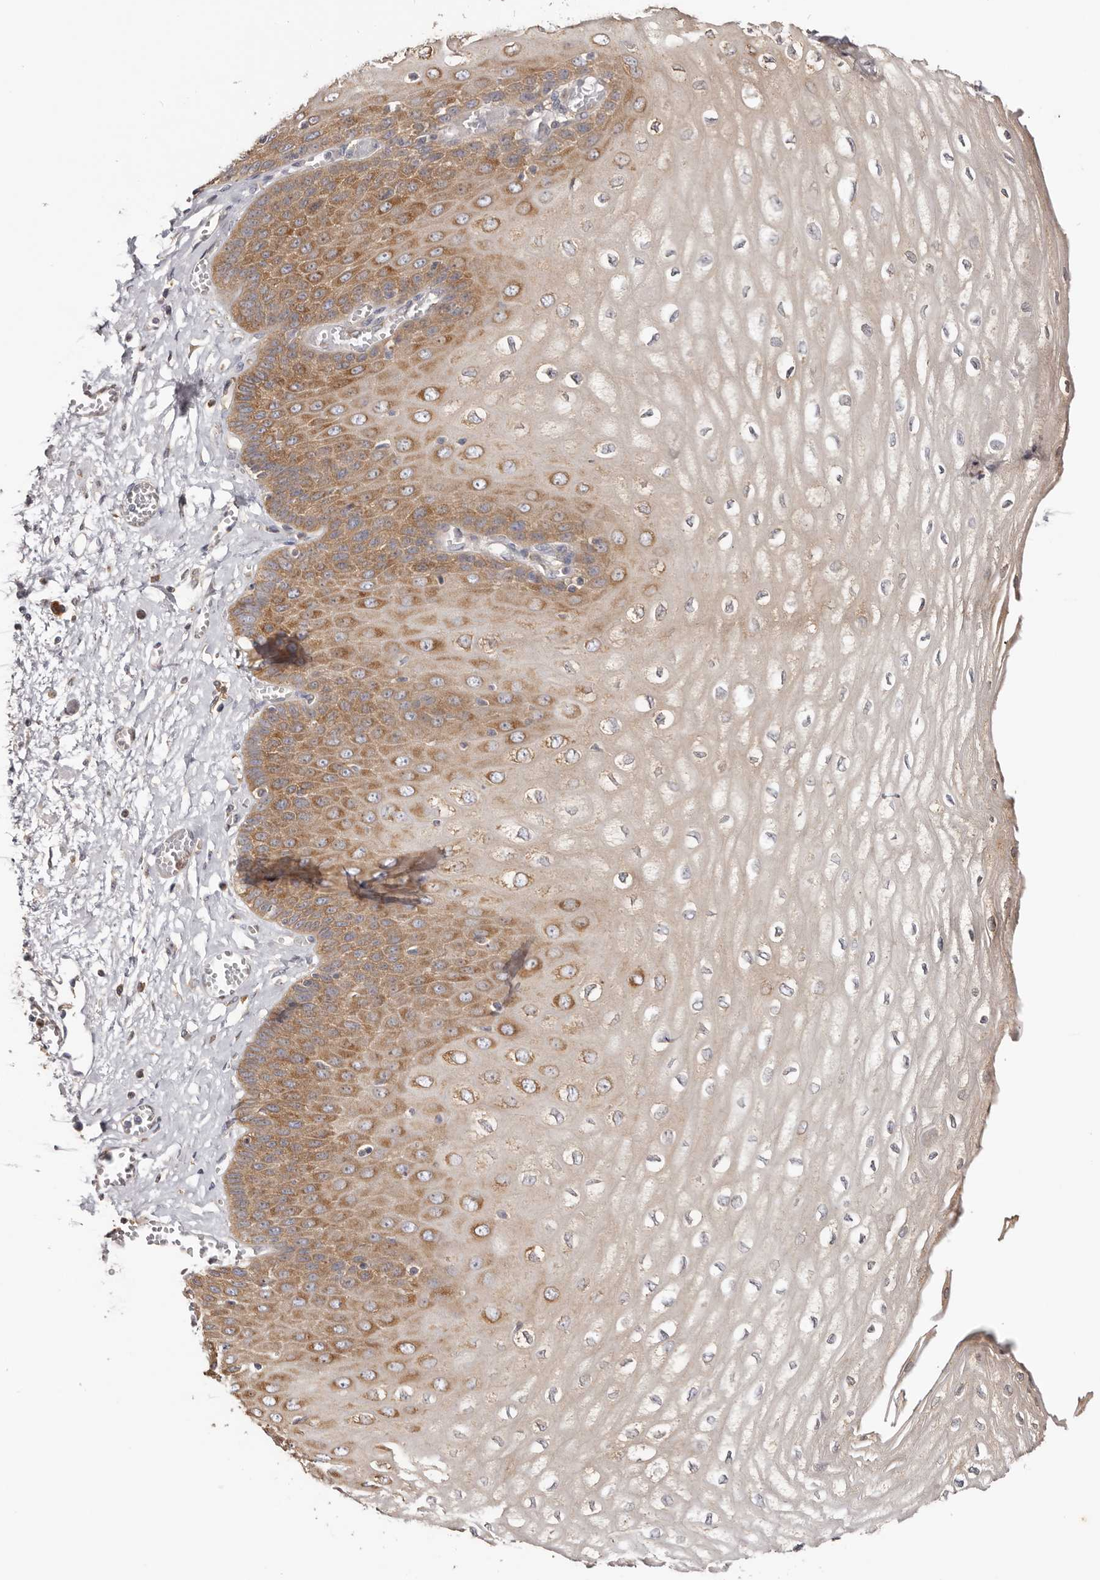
{"staining": {"intensity": "moderate", "quantity": ">75%", "location": "cytoplasmic/membranous"}, "tissue": "esophagus", "cell_type": "Squamous epithelial cells", "image_type": "normal", "snomed": [{"axis": "morphology", "description": "Normal tissue, NOS"}, {"axis": "topography", "description": "Esophagus"}], "caption": "This histopathology image reveals IHC staining of benign human esophagus, with medium moderate cytoplasmic/membranous positivity in approximately >75% of squamous epithelial cells.", "gene": "EPRS1", "patient": {"sex": "male", "age": 60}}